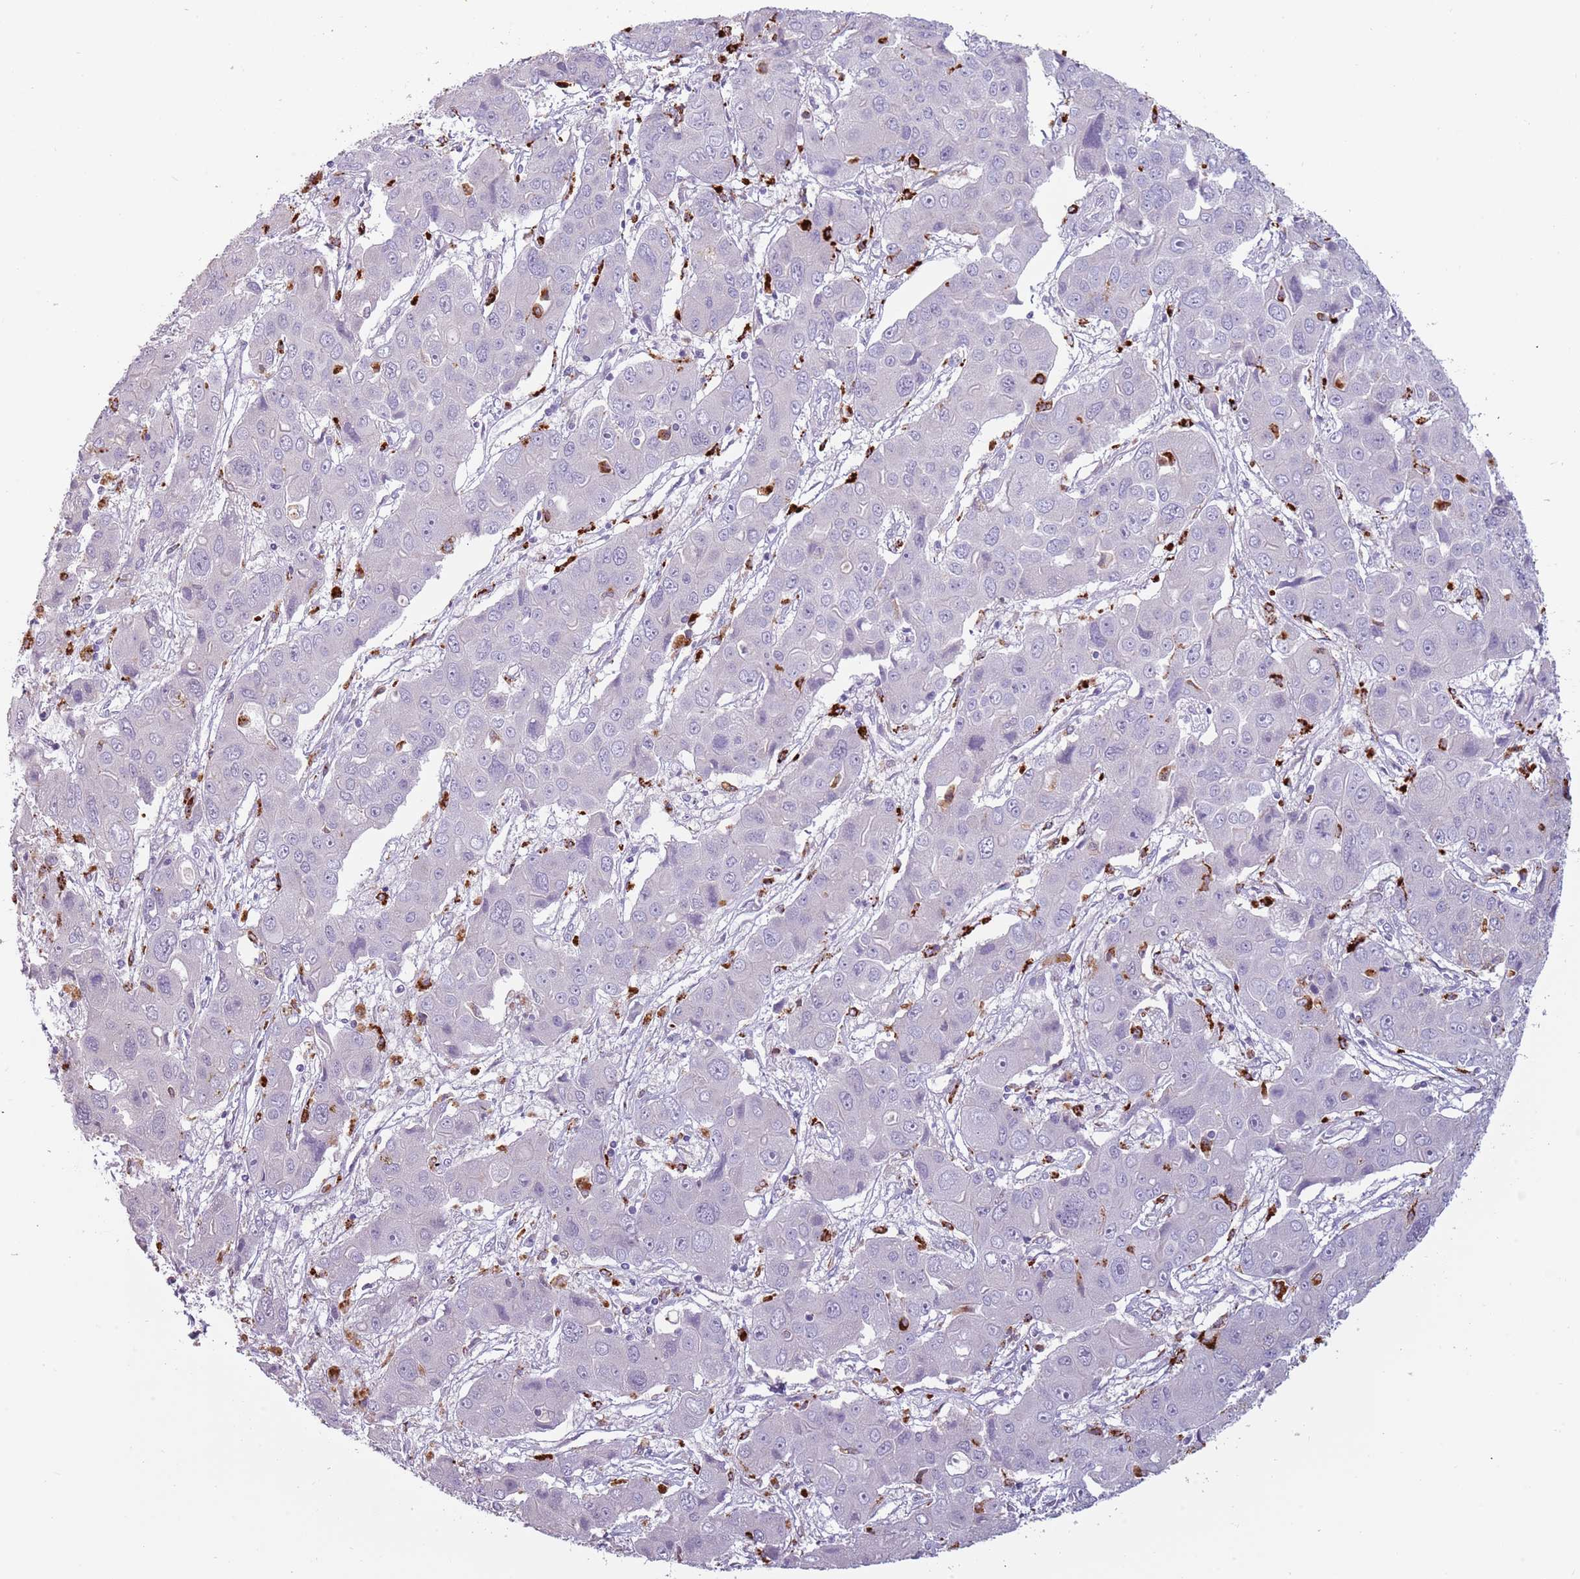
{"staining": {"intensity": "negative", "quantity": "none", "location": "none"}, "tissue": "liver cancer", "cell_type": "Tumor cells", "image_type": "cancer", "snomed": [{"axis": "morphology", "description": "Cholangiocarcinoma"}, {"axis": "topography", "description": "Liver"}], "caption": "Tumor cells are negative for protein expression in human cholangiocarcinoma (liver).", "gene": "NWD2", "patient": {"sex": "male", "age": 67}}